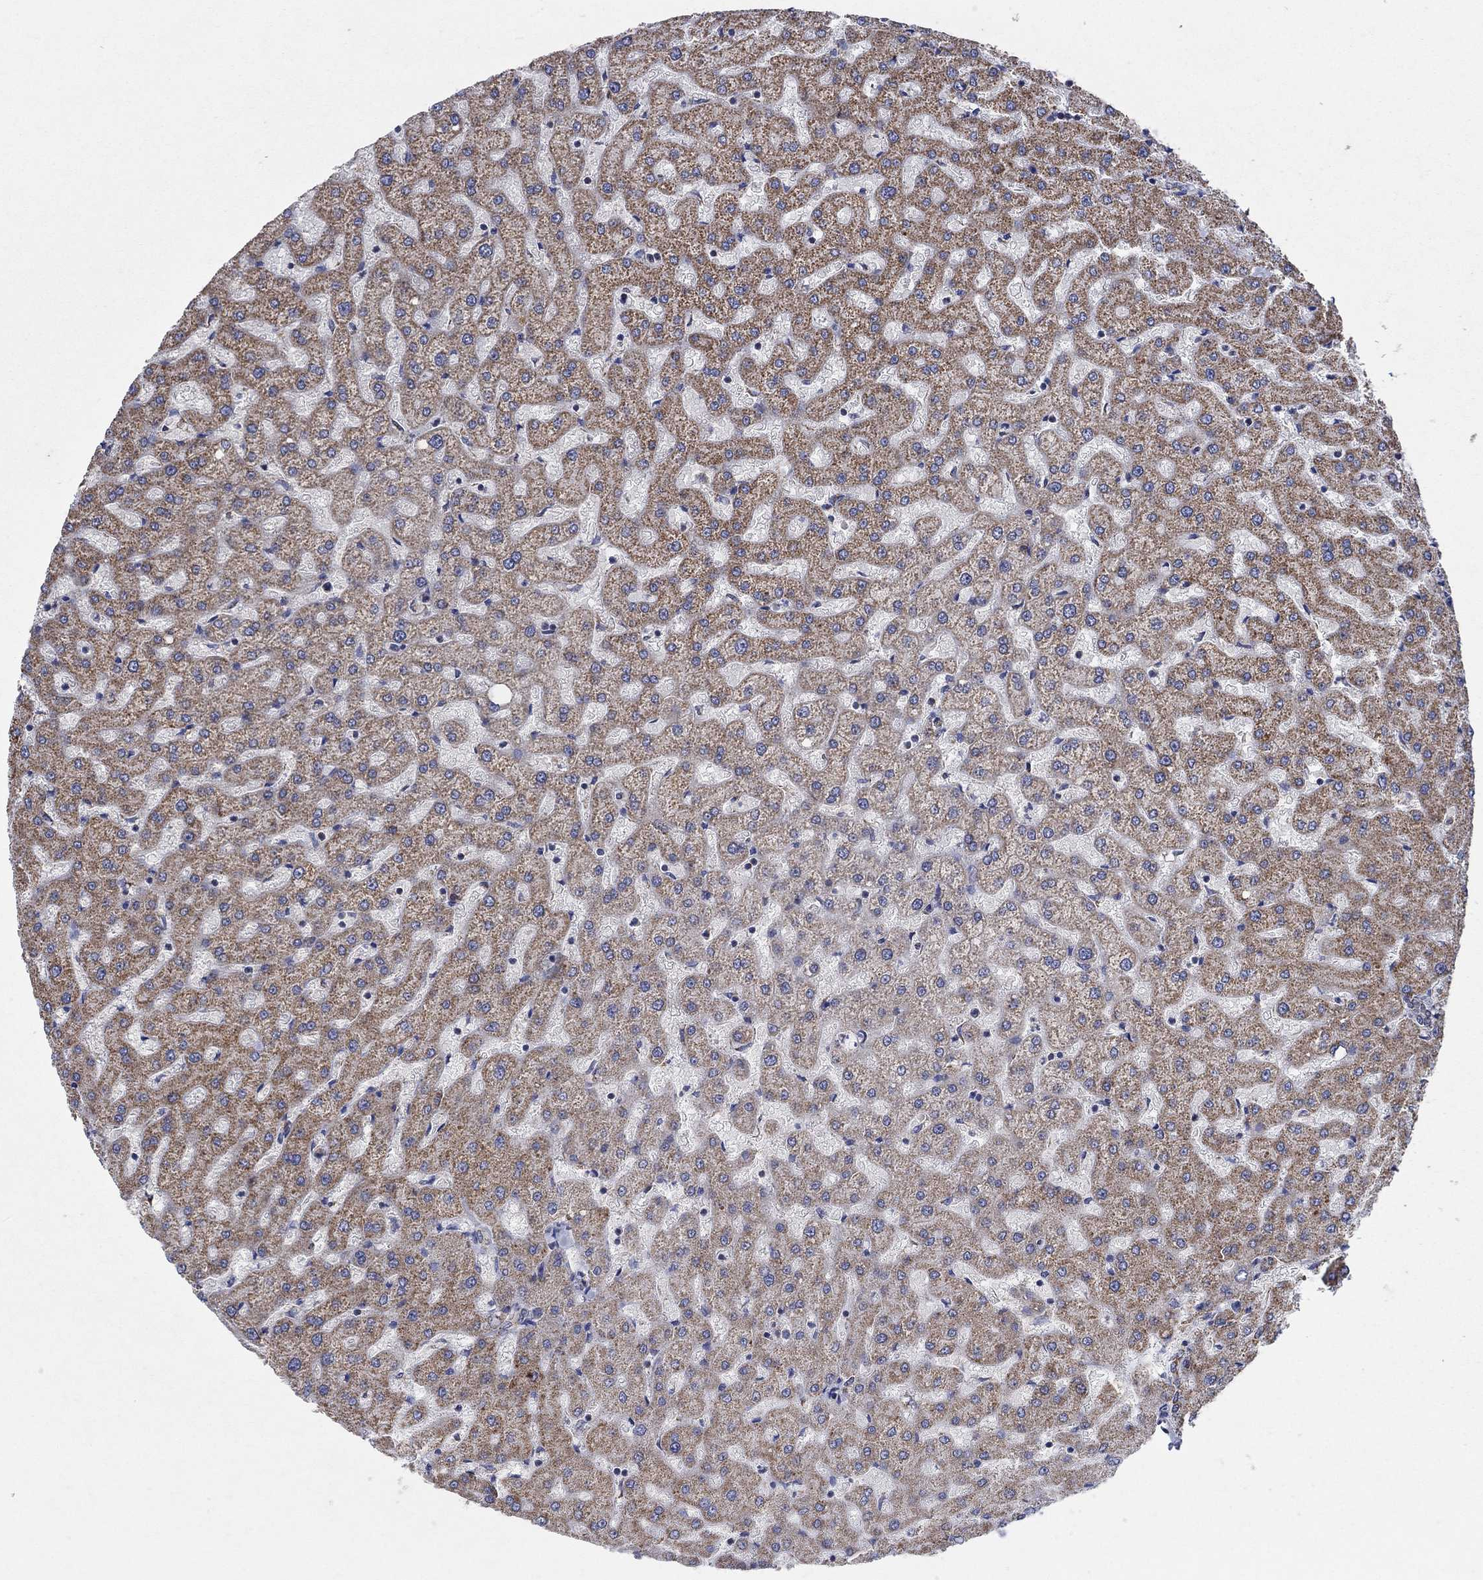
{"staining": {"intensity": "negative", "quantity": "none", "location": "none"}, "tissue": "liver", "cell_type": "Cholangiocytes", "image_type": "normal", "snomed": [{"axis": "morphology", "description": "Normal tissue, NOS"}, {"axis": "topography", "description": "Liver"}], "caption": "Human liver stained for a protein using immunohistochemistry demonstrates no expression in cholangiocytes.", "gene": "C9orf85", "patient": {"sex": "female", "age": 50}}